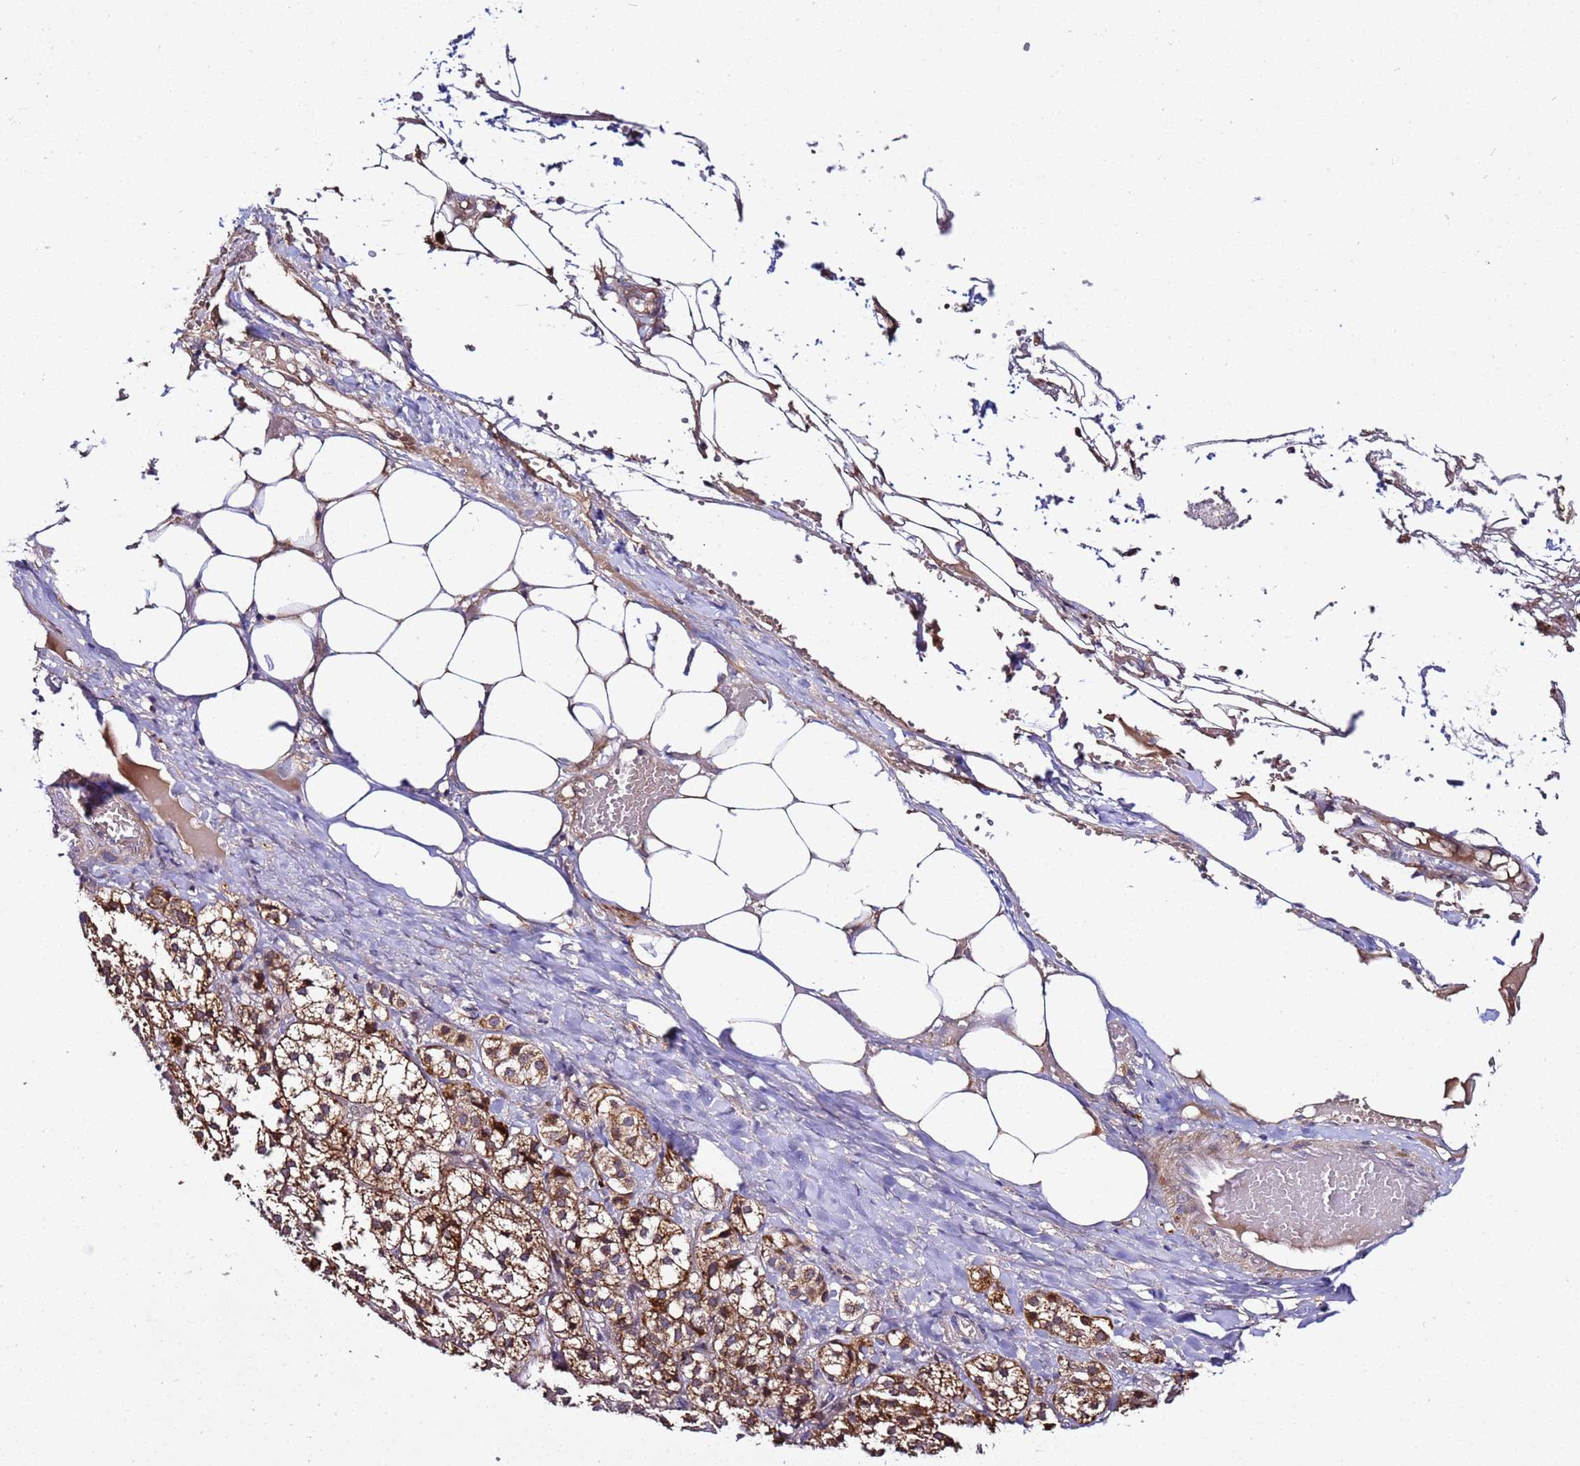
{"staining": {"intensity": "moderate", "quantity": ">75%", "location": "cytoplasmic/membranous"}, "tissue": "adrenal gland", "cell_type": "Glandular cells", "image_type": "normal", "snomed": [{"axis": "morphology", "description": "Normal tissue, NOS"}, {"axis": "topography", "description": "Adrenal gland"}], "caption": "IHC micrograph of benign adrenal gland: human adrenal gland stained using immunohistochemistry (IHC) demonstrates medium levels of moderate protein expression localized specifically in the cytoplasmic/membranous of glandular cells, appearing as a cytoplasmic/membranous brown color.", "gene": "PLXDC2", "patient": {"sex": "female", "age": 61}}